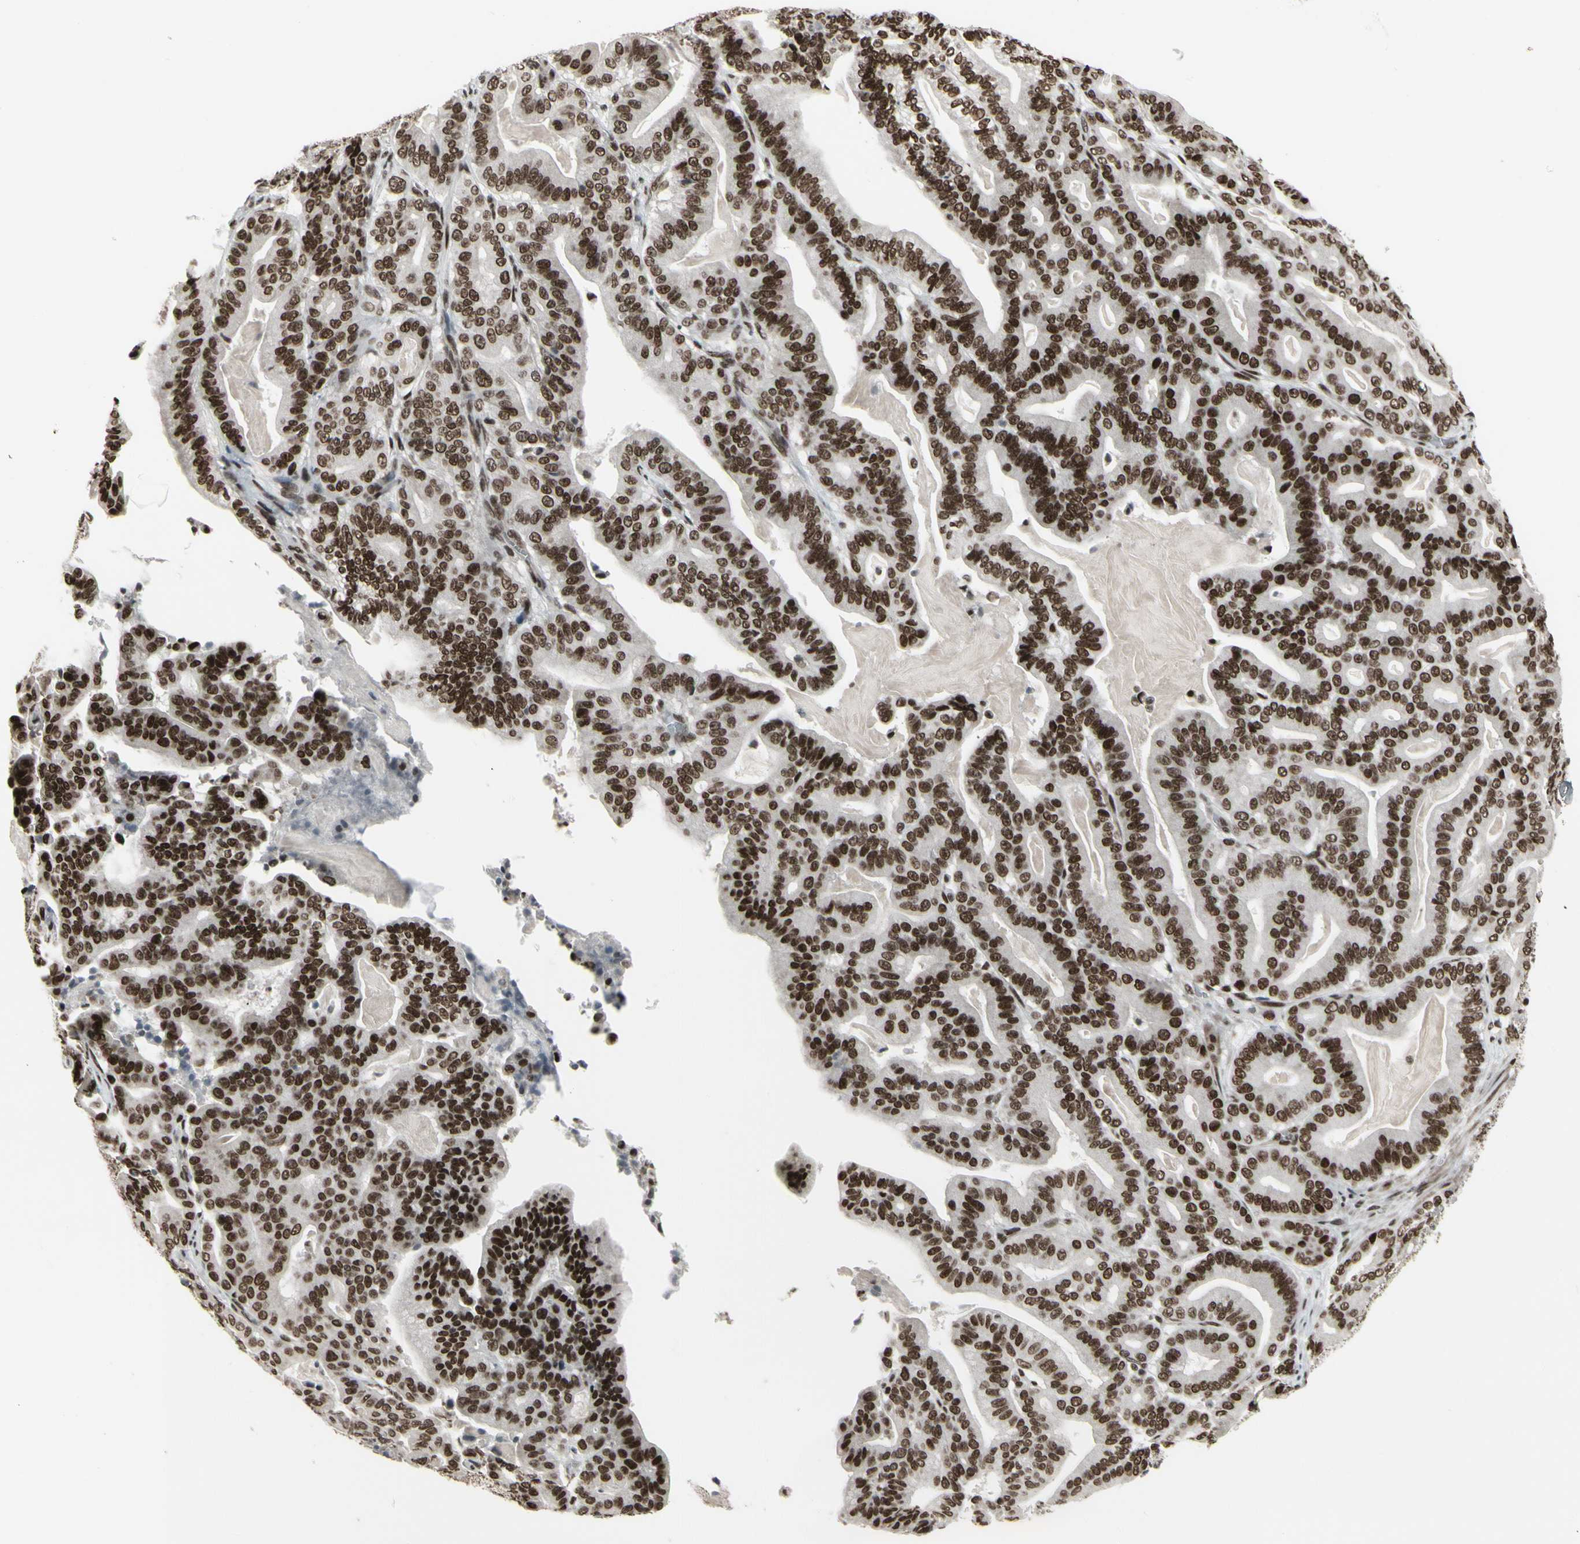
{"staining": {"intensity": "strong", "quantity": ">75%", "location": "nuclear"}, "tissue": "pancreatic cancer", "cell_type": "Tumor cells", "image_type": "cancer", "snomed": [{"axis": "morphology", "description": "Adenocarcinoma, NOS"}, {"axis": "topography", "description": "Pancreas"}], "caption": "This is an image of immunohistochemistry staining of adenocarcinoma (pancreatic), which shows strong staining in the nuclear of tumor cells.", "gene": "HMG20A", "patient": {"sex": "male", "age": 63}}